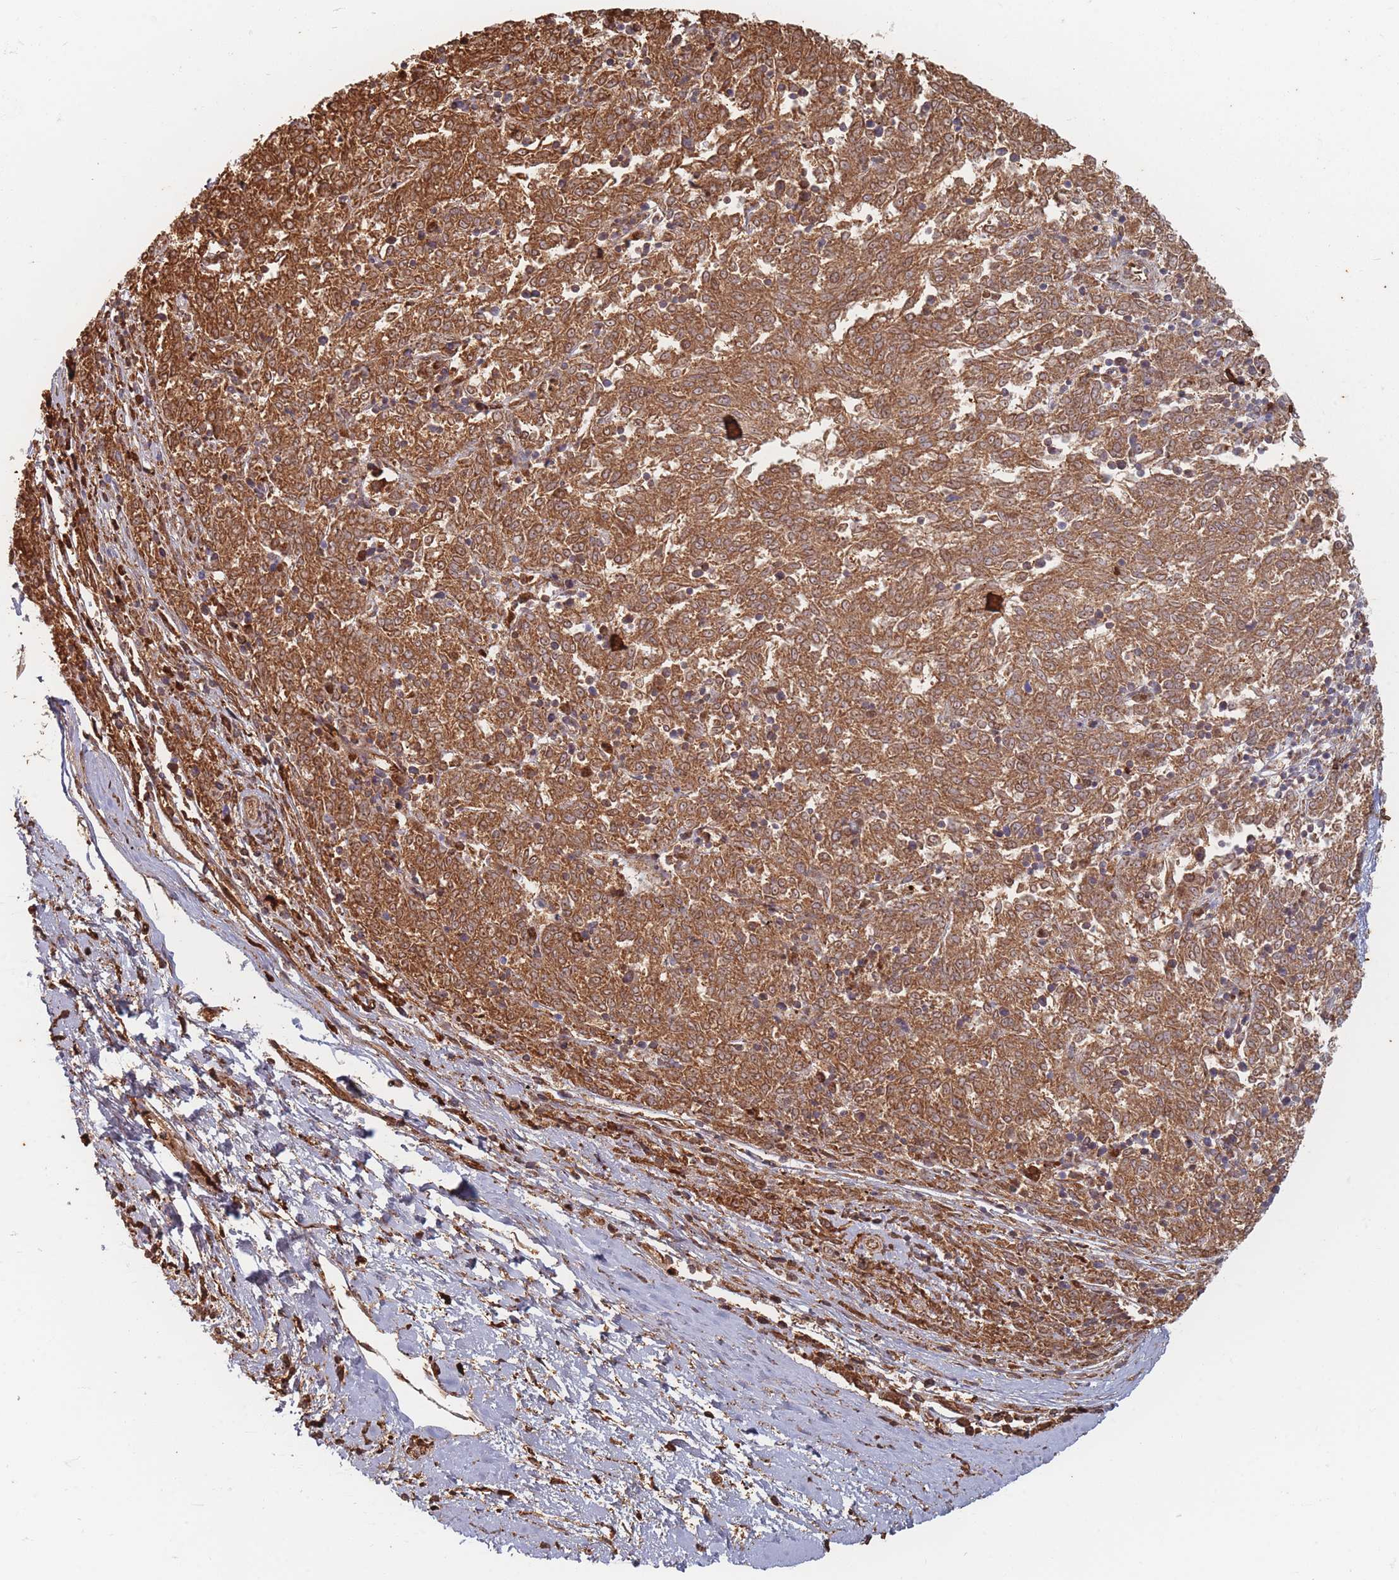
{"staining": {"intensity": "moderate", "quantity": ">75%", "location": "cytoplasmic/membranous"}, "tissue": "melanoma", "cell_type": "Tumor cells", "image_type": "cancer", "snomed": [{"axis": "morphology", "description": "Malignant melanoma, NOS"}, {"axis": "topography", "description": "Skin"}], "caption": "An image showing moderate cytoplasmic/membranous staining in approximately >75% of tumor cells in malignant melanoma, as visualized by brown immunohistochemical staining.", "gene": "SLC2A6", "patient": {"sex": "female", "age": 72}}